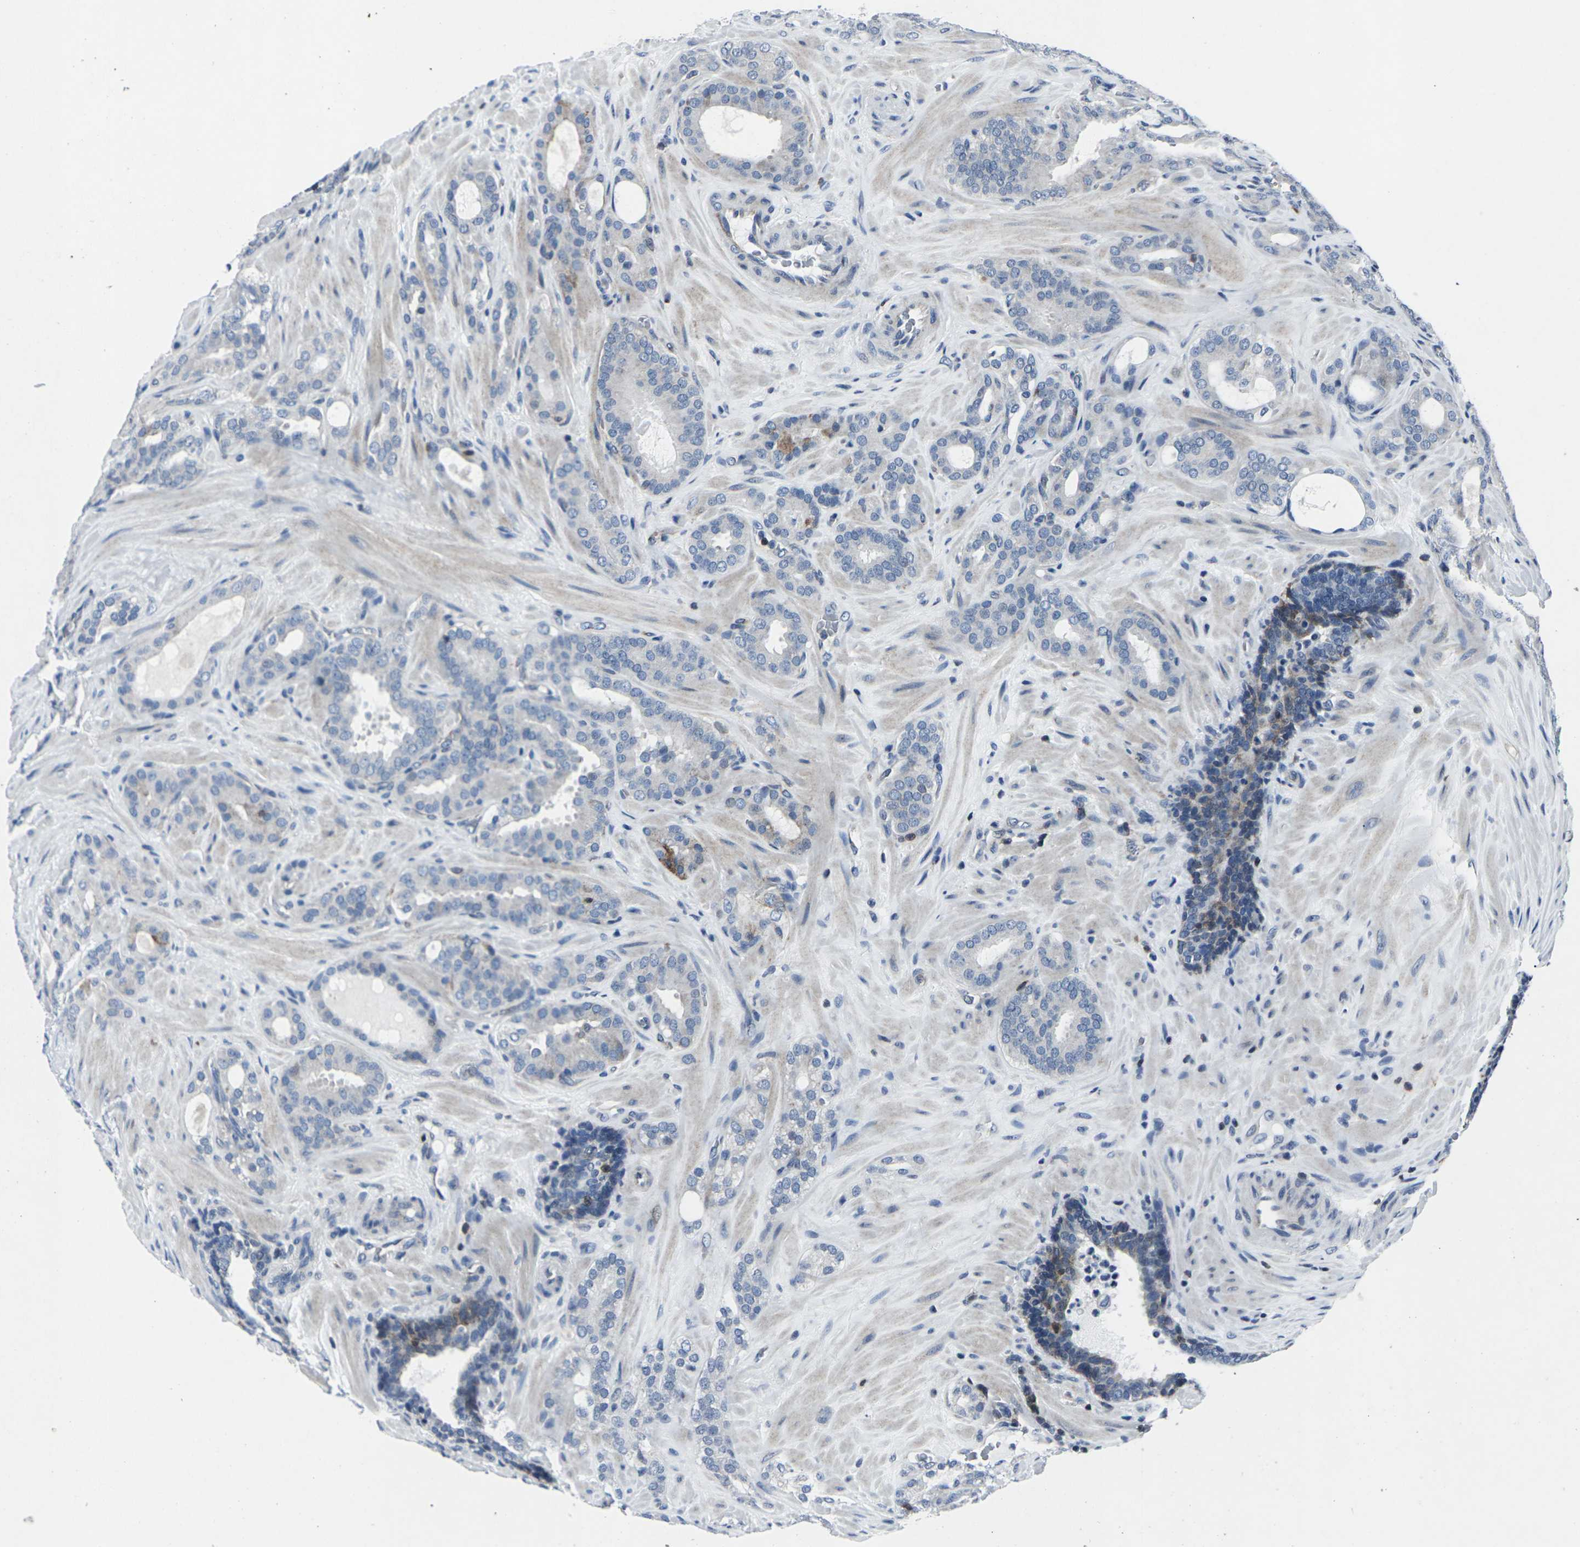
{"staining": {"intensity": "negative", "quantity": "none", "location": "none"}, "tissue": "prostate cancer", "cell_type": "Tumor cells", "image_type": "cancer", "snomed": [{"axis": "morphology", "description": "Adenocarcinoma, Low grade"}, {"axis": "topography", "description": "Prostate"}], "caption": "The image displays no staining of tumor cells in prostate cancer.", "gene": "STAT4", "patient": {"sex": "male", "age": 63}}